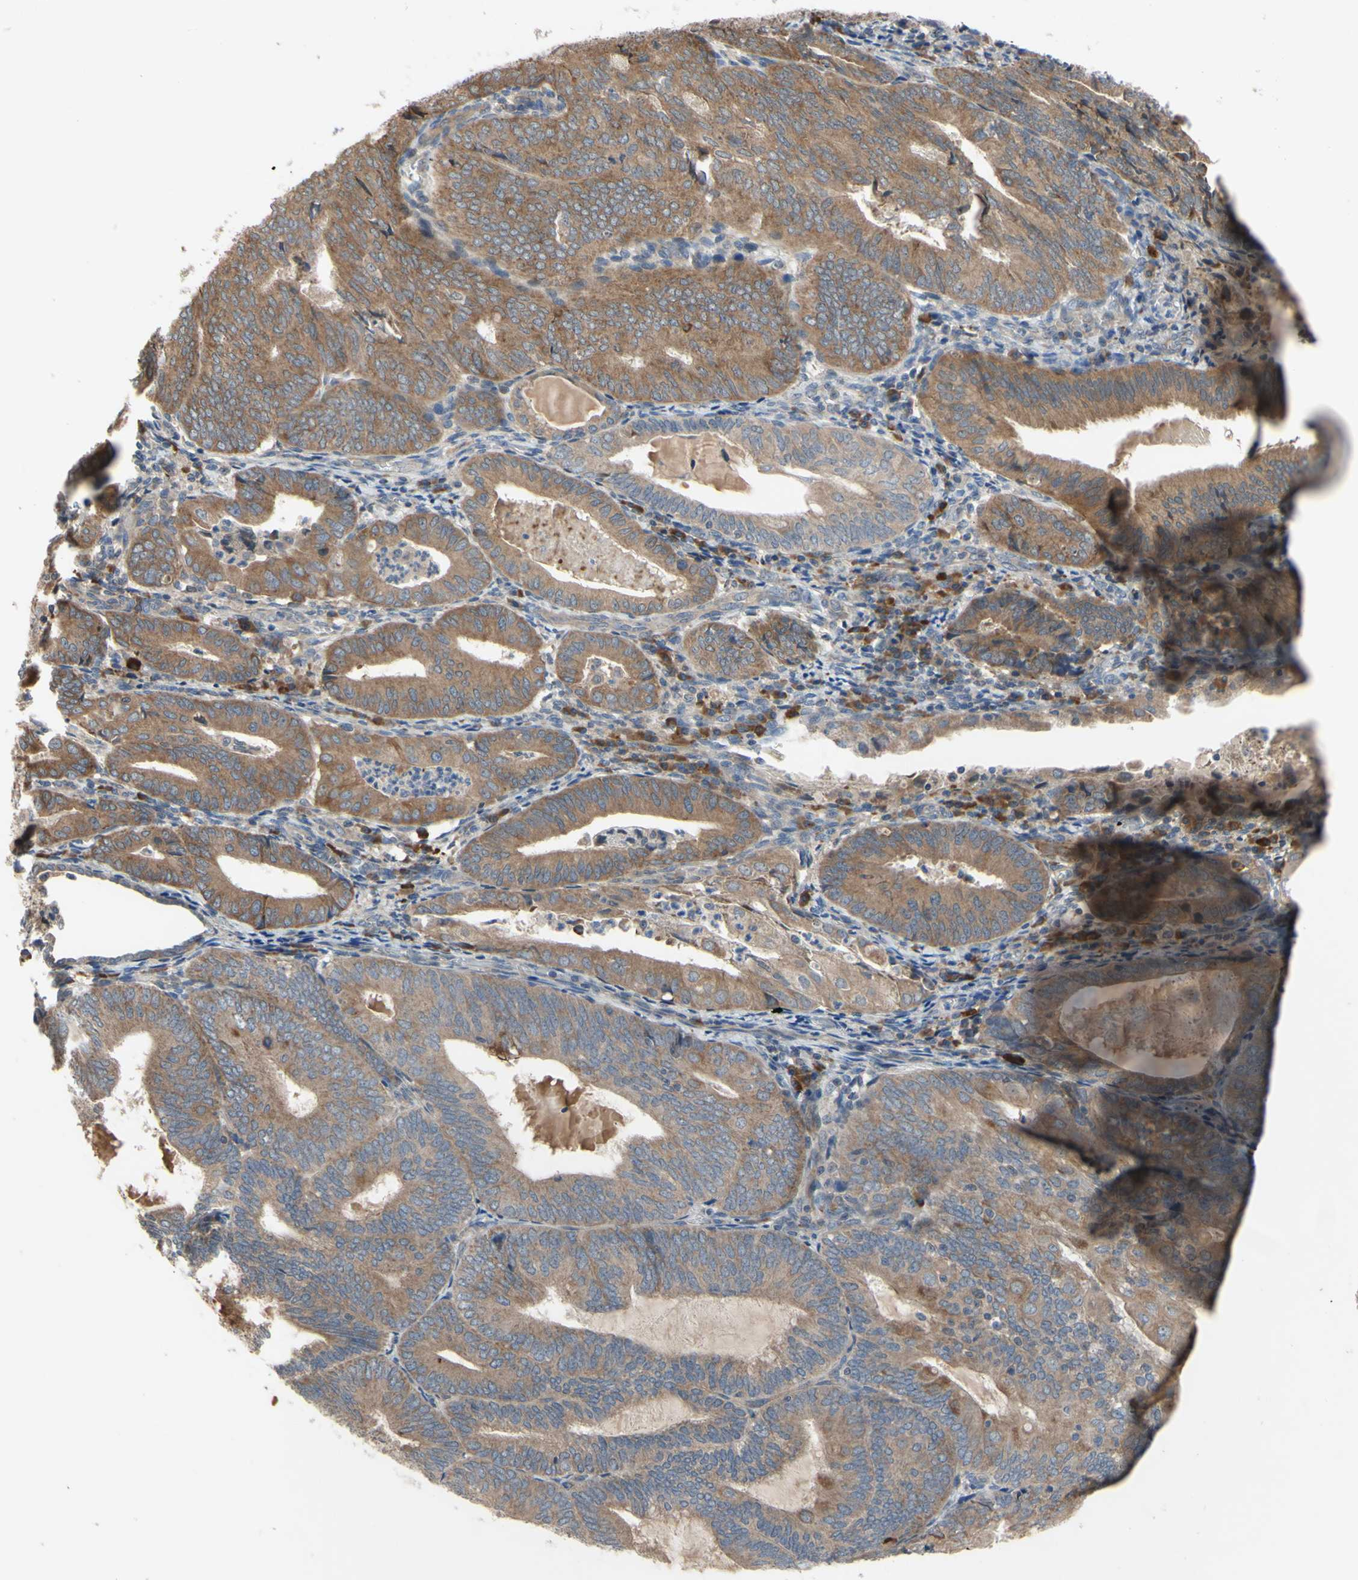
{"staining": {"intensity": "moderate", "quantity": ">75%", "location": "cytoplasmic/membranous"}, "tissue": "endometrial cancer", "cell_type": "Tumor cells", "image_type": "cancer", "snomed": [{"axis": "morphology", "description": "Adenocarcinoma, NOS"}, {"axis": "topography", "description": "Endometrium"}], "caption": "Immunohistochemistry (IHC) (DAB (3,3'-diaminobenzidine)) staining of human endometrial adenocarcinoma displays moderate cytoplasmic/membranous protein staining in about >75% of tumor cells. (IHC, brightfield microscopy, high magnification).", "gene": "XIAP", "patient": {"sex": "female", "age": 81}}